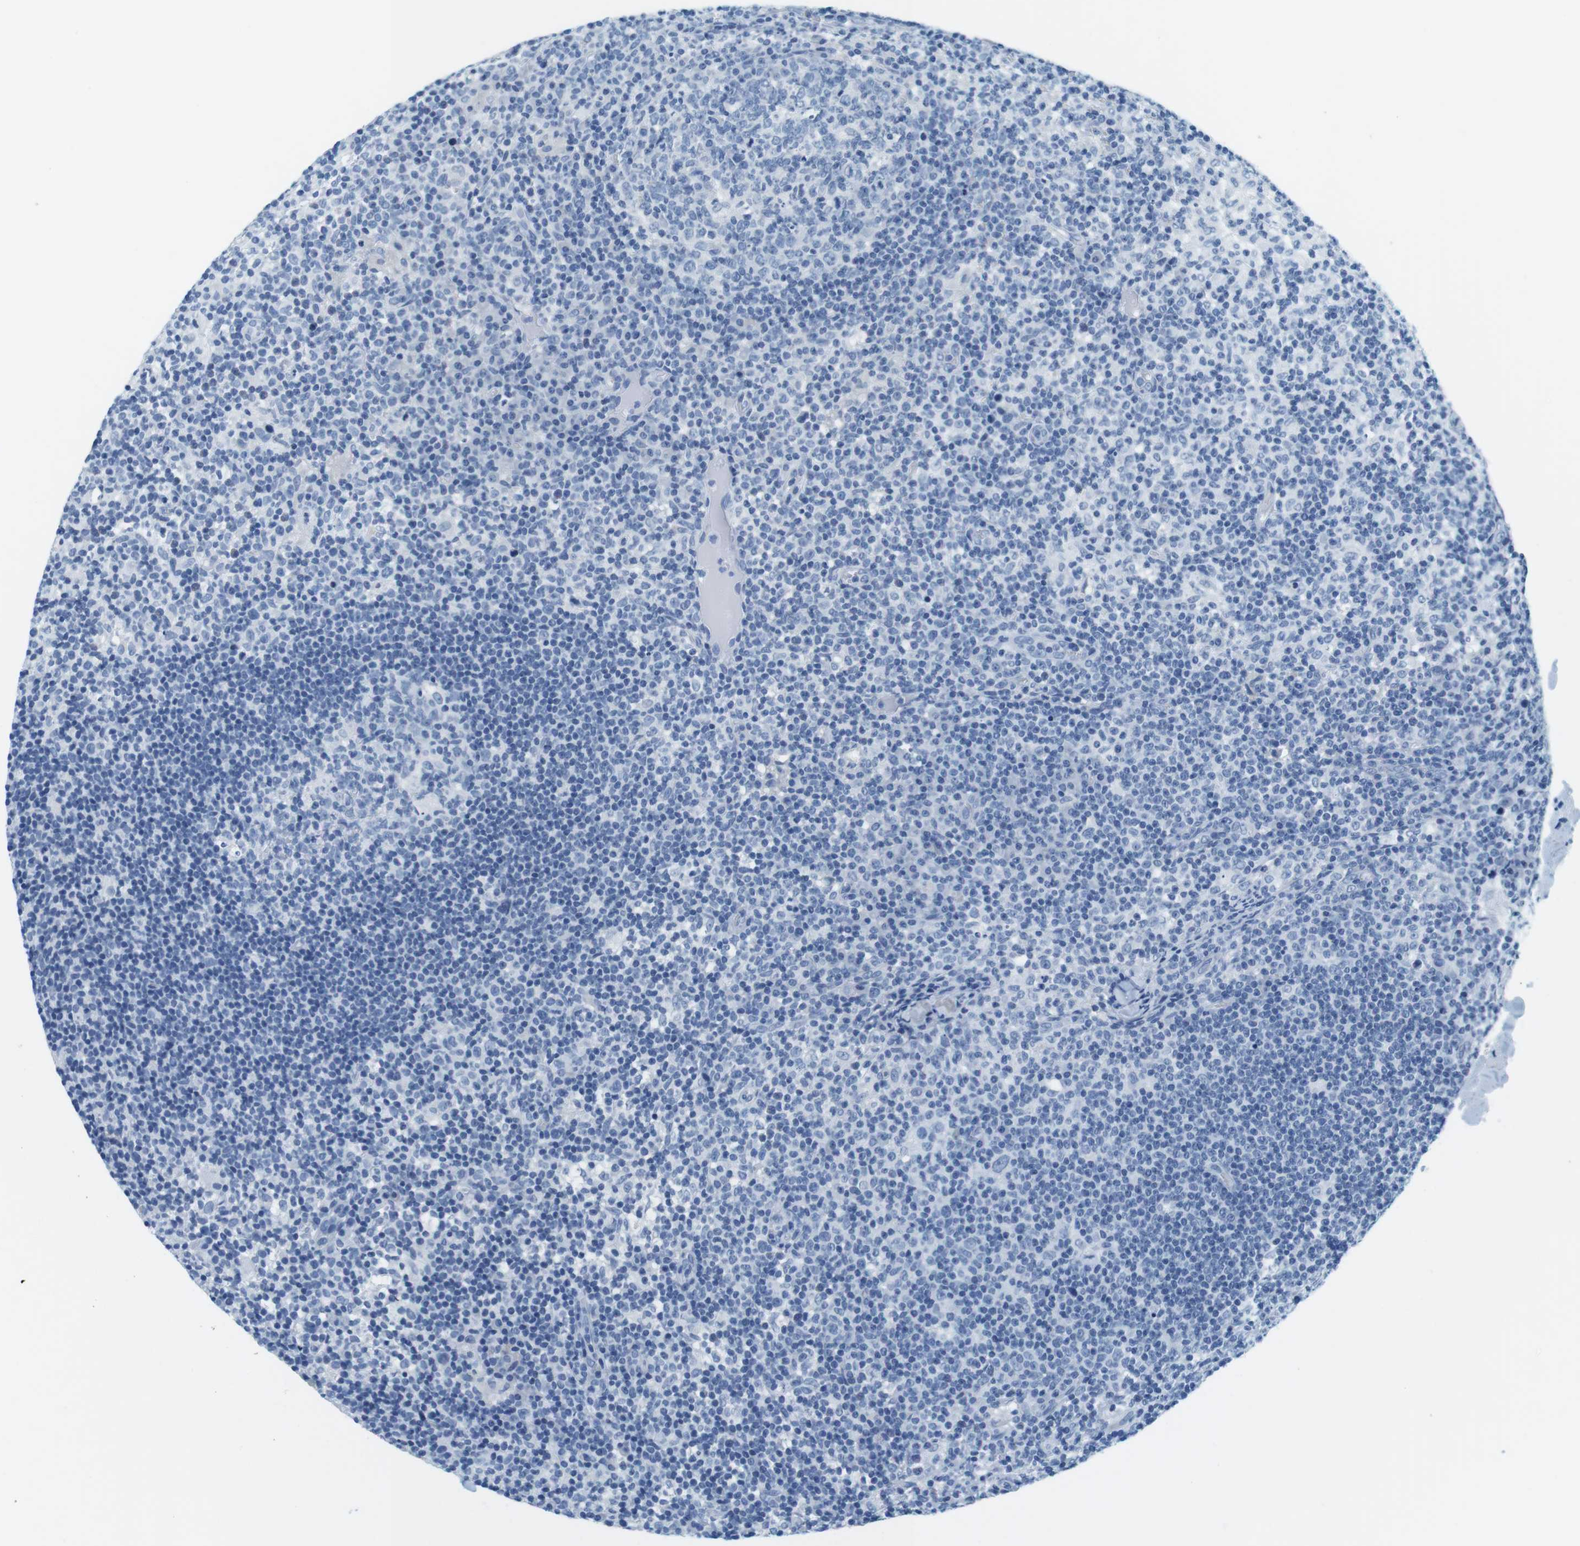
{"staining": {"intensity": "negative", "quantity": "none", "location": "none"}, "tissue": "lymph node", "cell_type": "Germinal center cells", "image_type": "normal", "snomed": [{"axis": "morphology", "description": "Normal tissue, NOS"}, {"axis": "morphology", "description": "Inflammation, NOS"}, {"axis": "topography", "description": "Lymph node"}], "caption": "IHC histopathology image of normal lymph node stained for a protein (brown), which shows no positivity in germinal center cells. (DAB IHC, high magnification).", "gene": "CYP2C9", "patient": {"sex": "male", "age": 55}}